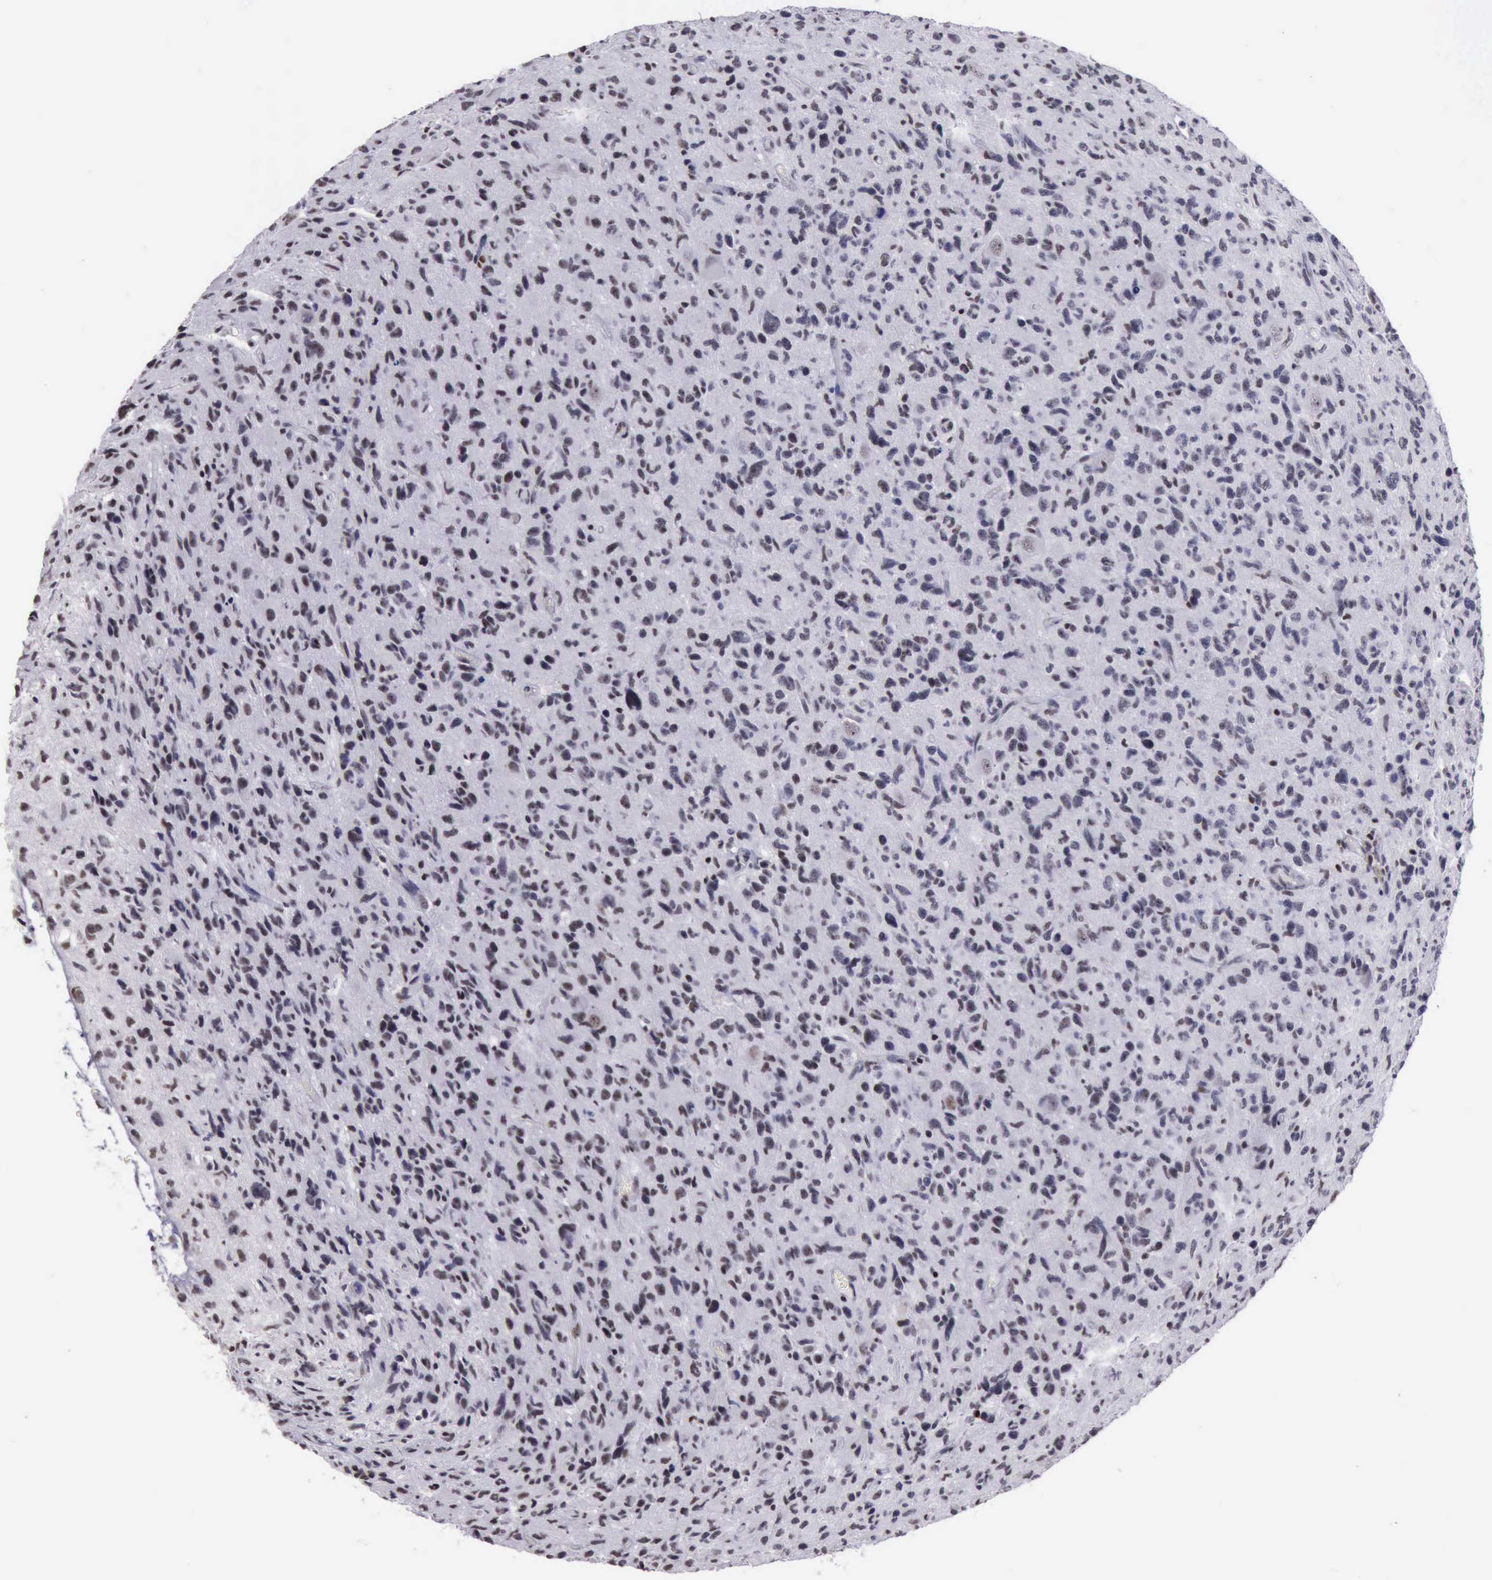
{"staining": {"intensity": "weak", "quantity": "<25%", "location": "nuclear"}, "tissue": "glioma", "cell_type": "Tumor cells", "image_type": "cancer", "snomed": [{"axis": "morphology", "description": "Glioma, malignant, High grade"}, {"axis": "topography", "description": "Brain"}], "caption": "The image exhibits no staining of tumor cells in malignant high-grade glioma.", "gene": "YY1", "patient": {"sex": "female", "age": 60}}